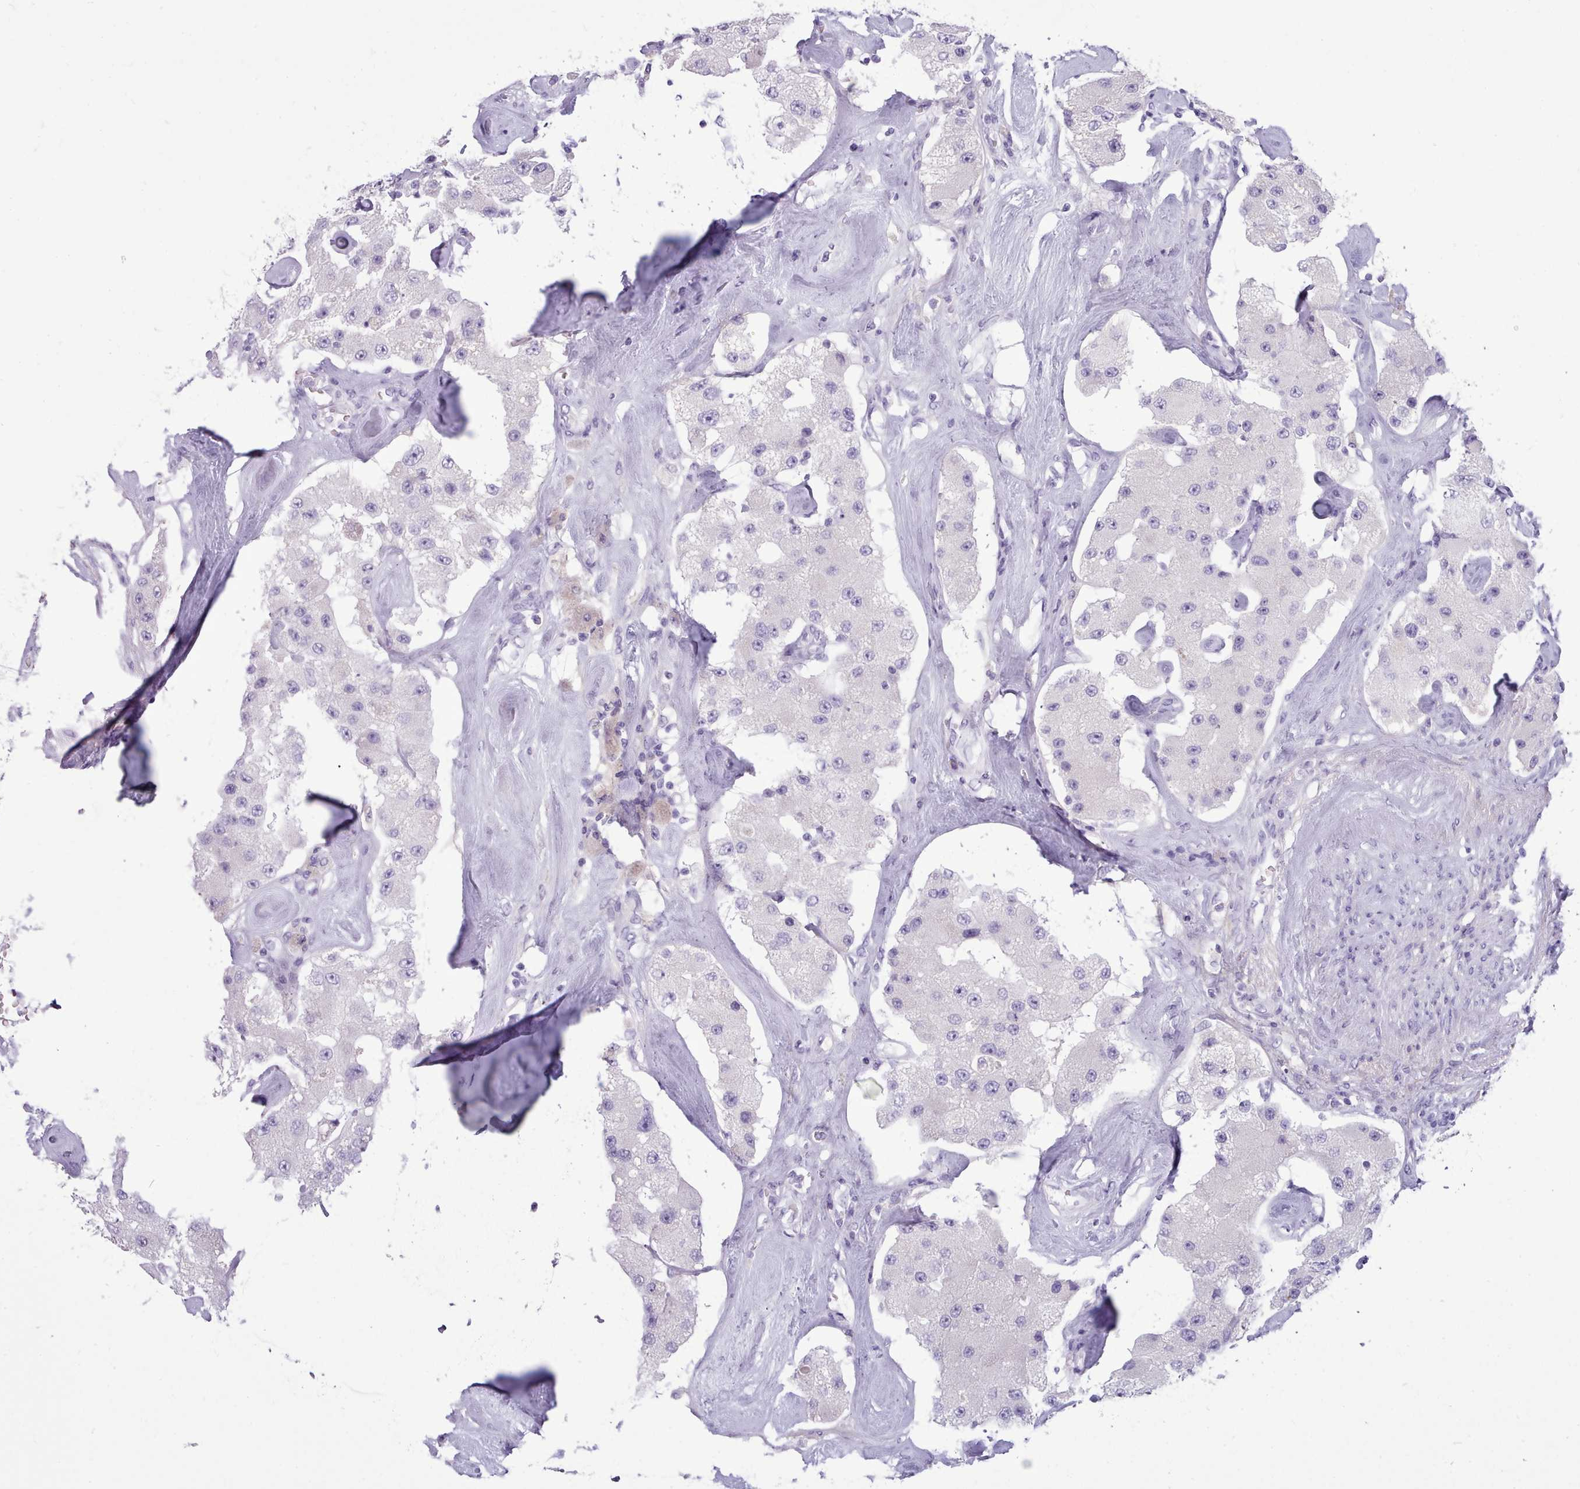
{"staining": {"intensity": "negative", "quantity": "none", "location": "none"}, "tissue": "carcinoid", "cell_type": "Tumor cells", "image_type": "cancer", "snomed": [{"axis": "morphology", "description": "Carcinoid, malignant, NOS"}, {"axis": "topography", "description": "Pancreas"}], "caption": "DAB (3,3'-diaminobenzidine) immunohistochemical staining of carcinoid (malignant) exhibits no significant expression in tumor cells.", "gene": "CYP2A13", "patient": {"sex": "male", "age": 41}}